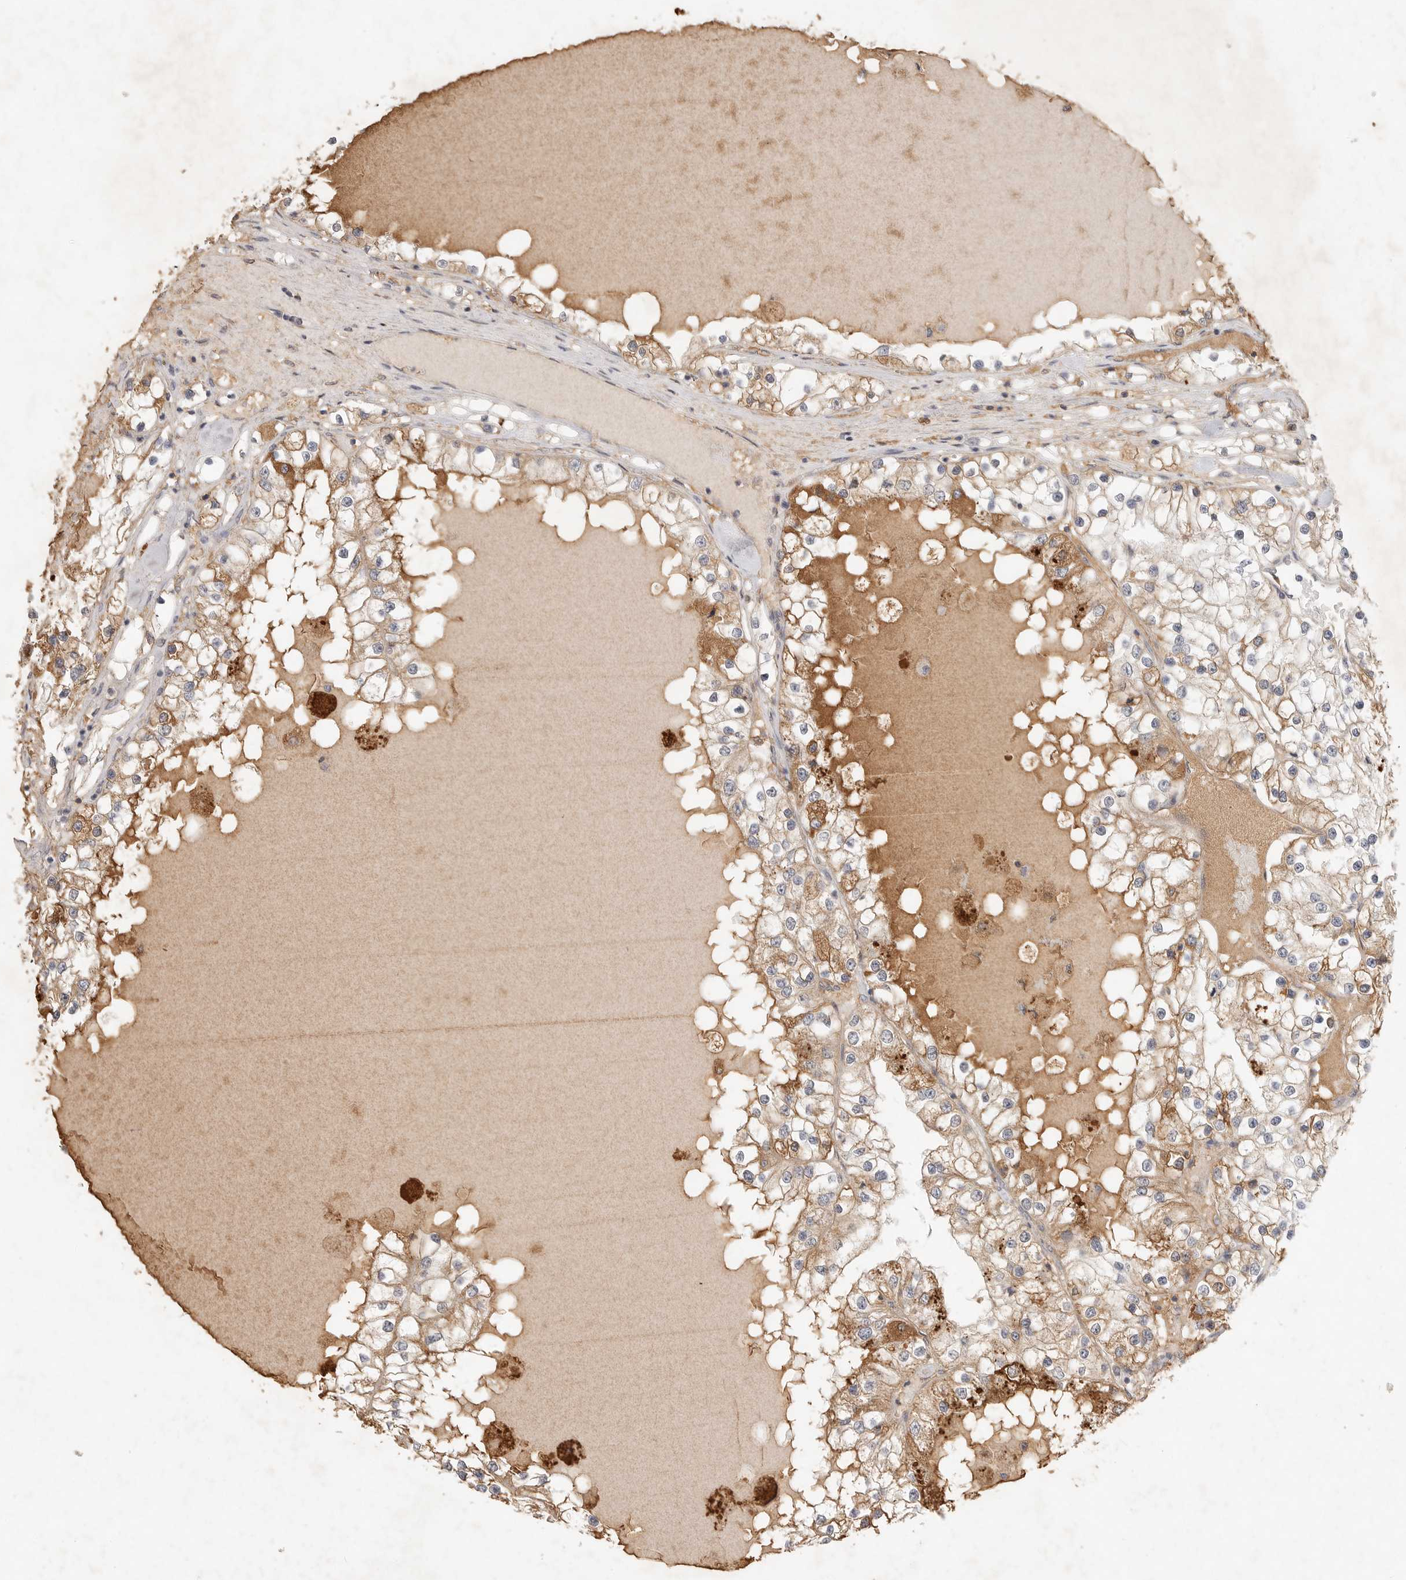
{"staining": {"intensity": "moderate", "quantity": ">75%", "location": "cytoplasmic/membranous"}, "tissue": "renal cancer", "cell_type": "Tumor cells", "image_type": "cancer", "snomed": [{"axis": "morphology", "description": "Adenocarcinoma, NOS"}, {"axis": "topography", "description": "Kidney"}], "caption": "Immunohistochemical staining of renal adenocarcinoma demonstrates medium levels of moderate cytoplasmic/membranous protein staining in about >75% of tumor cells. (DAB (3,3'-diaminobenzidine) IHC with brightfield microscopy, high magnification).", "gene": "SLC25A36", "patient": {"sex": "male", "age": 68}}